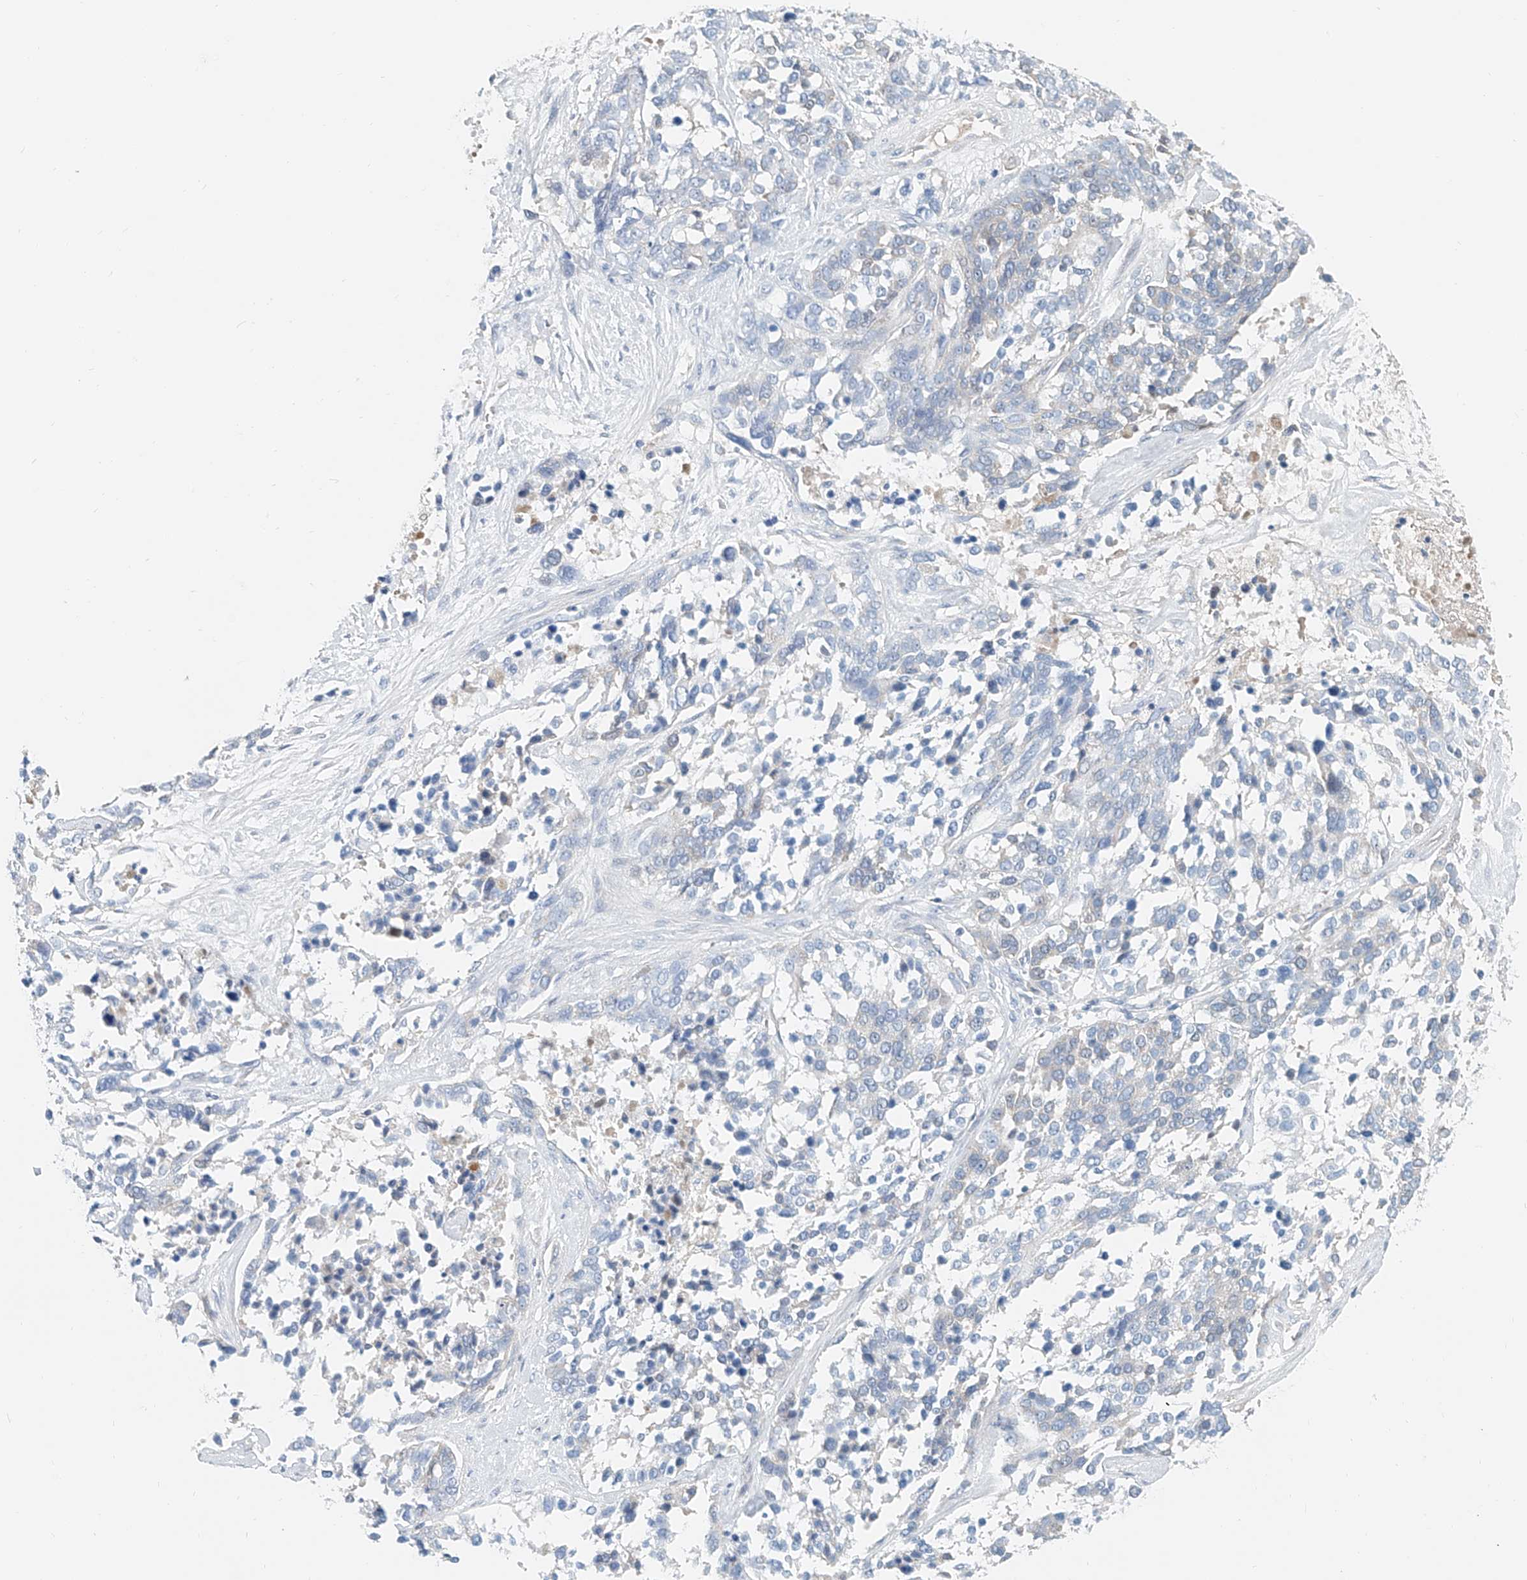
{"staining": {"intensity": "negative", "quantity": "none", "location": "none"}, "tissue": "ovarian cancer", "cell_type": "Tumor cells", "image_type": "cancer", "snomed": [{"axis": "morphology", "description": "Cystadenocarcinoma, serous, NOS"}, {"axis": "topography", "description": "Ovary"}], "caption": "High magnification brightfield microscopy of ovarian serous cystadenocarcinoma stained with DAB (brown) and counterstained with hematoxylin (blue): tumor cells show no significant staining.", "gene": "FRYL", "patient": {"sex": "female", "age": 44}}